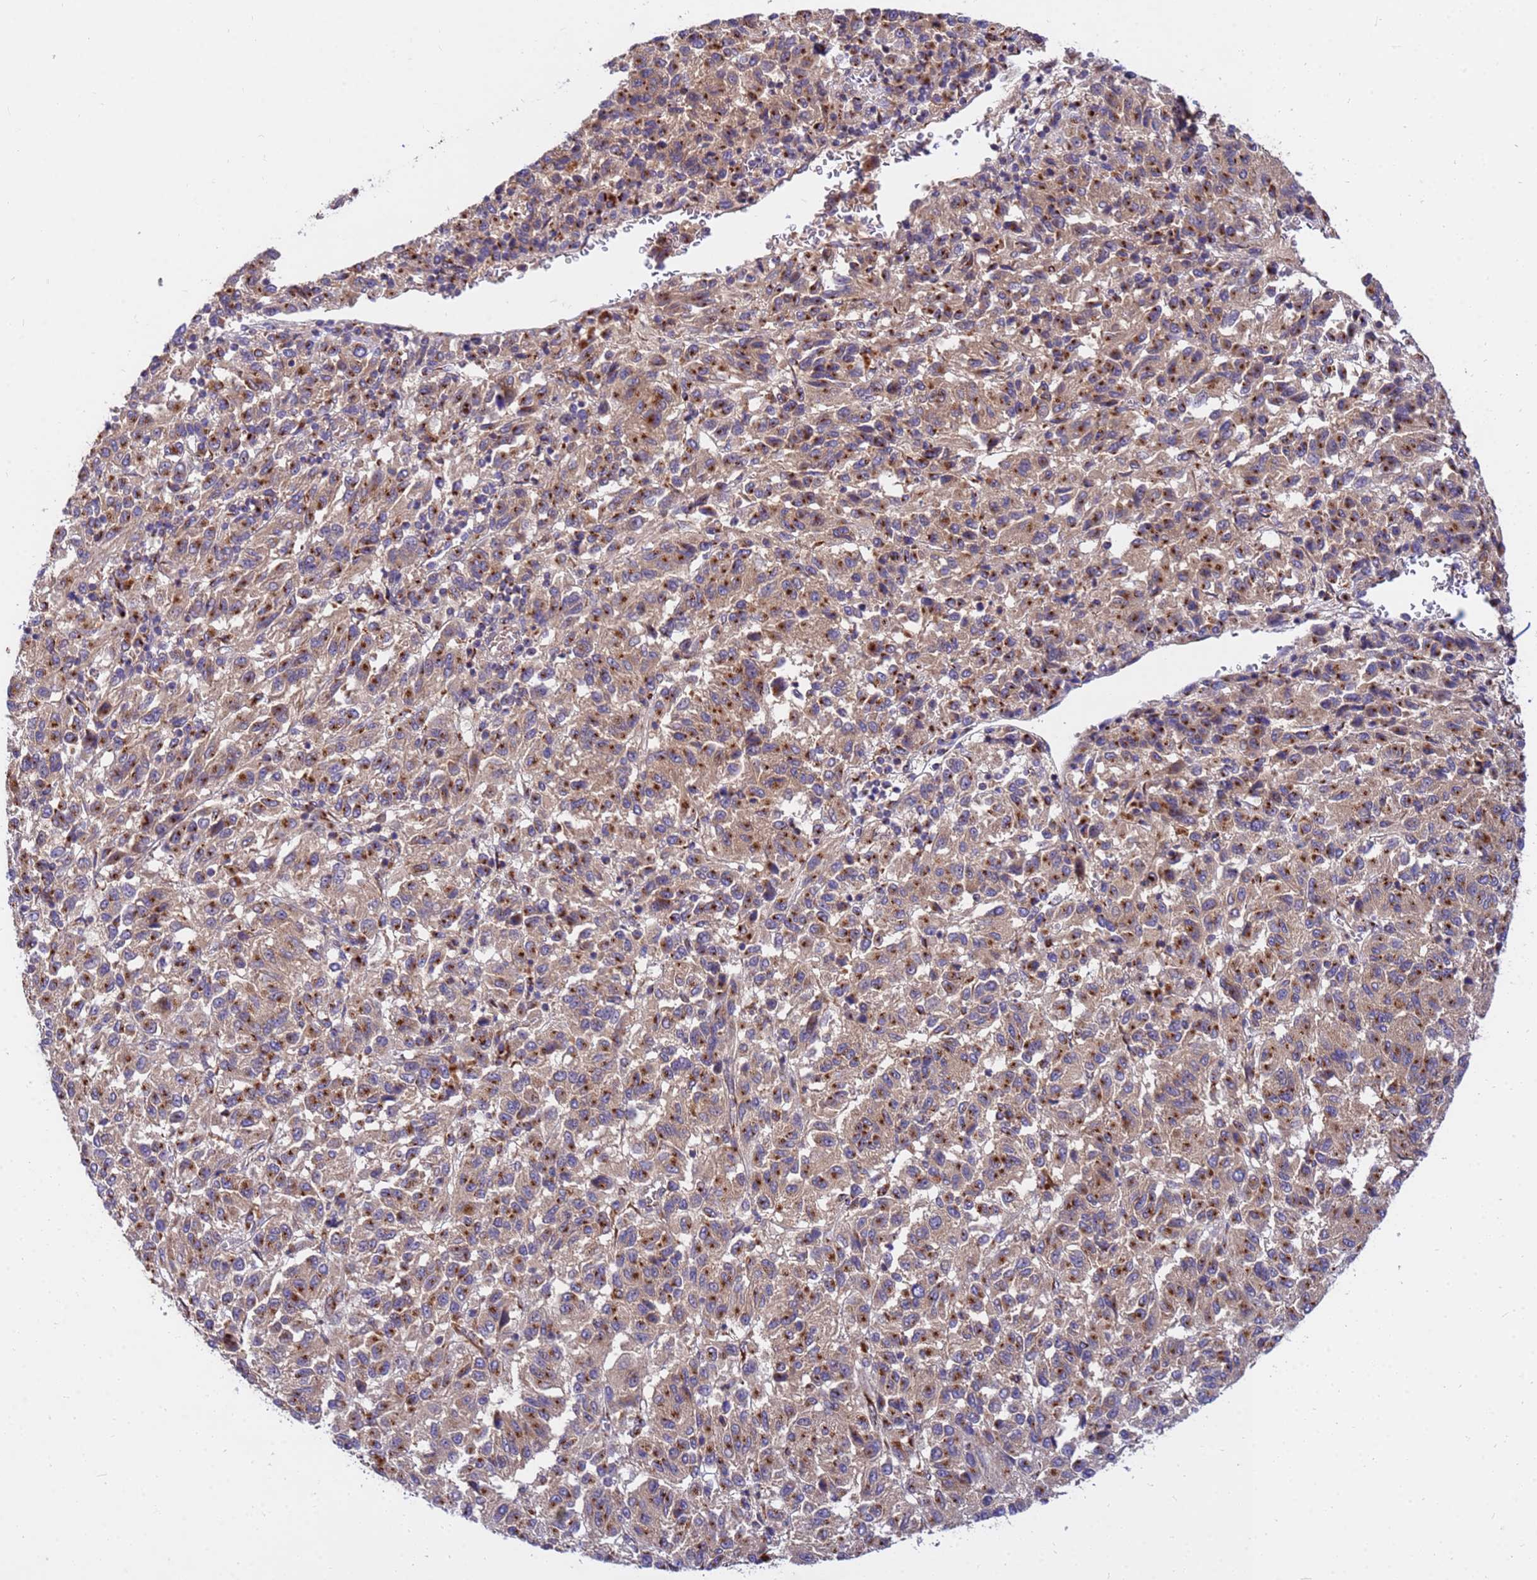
{"staining": {"intensity": "moderate", "quantity": ">75%", "location": "cytoplasmic/membranous"}, "tissue": "melanoma", "cell_type": "Tumor cells", "image_type": "cancer", "snomed": [{"axis": "morphology", "description": "Malignant melanoma, Metastatic site"}, {"axis": "topography", "description": "Lung"}], "caption": "Brown immunohistochemical staining in melanoma demonstrates moderate cytoplasmic/membranous positivity in approximately >75% of tumor cells.", "gene": "HPS3", "patient": {"sex": "male", "age": 64}}